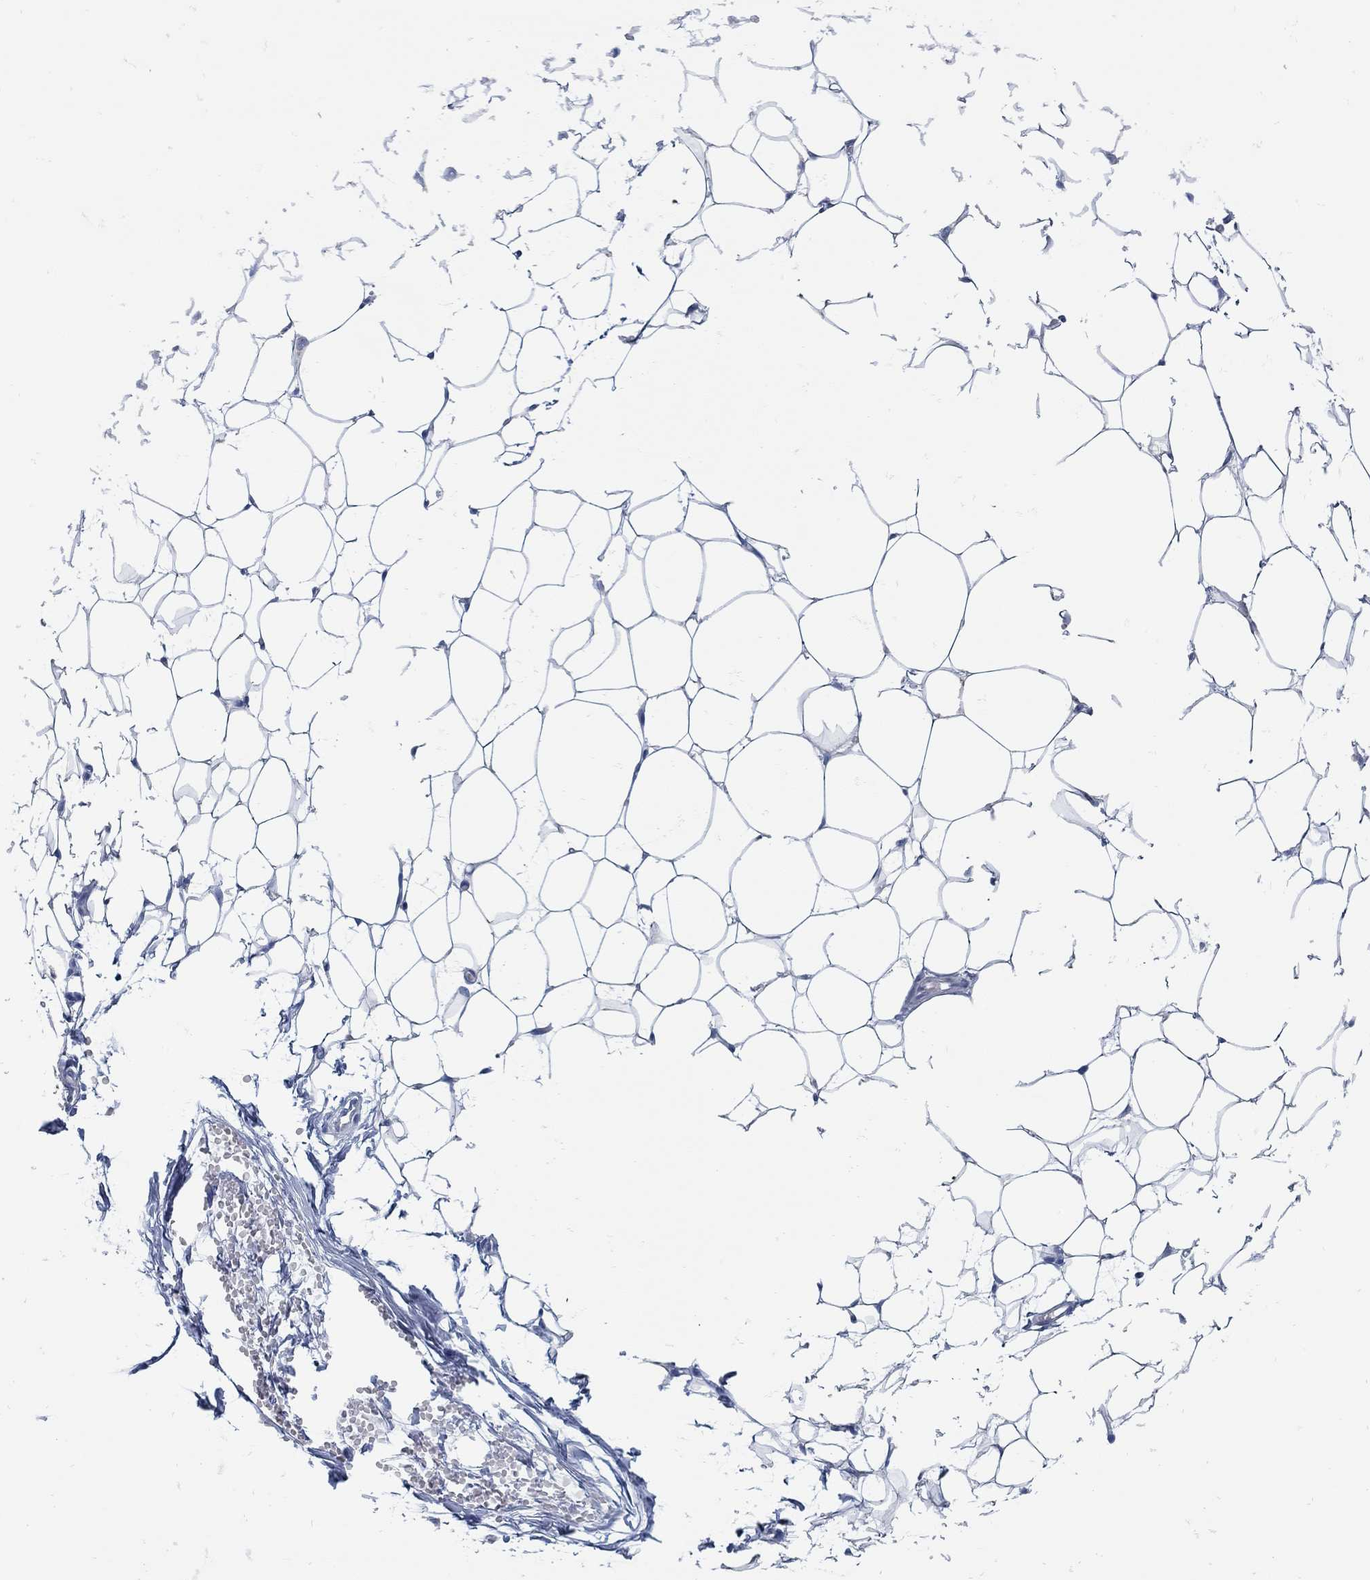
{"staining": {"intensity": "negative", "quantity": "none", "location": "none"}, "tissue": "breast", "cell_type": "Adipocytes", "image_type": "normal", "snomed": [{"axis": "morphology", "description": "Normal tissue, NOS"}, {"axis": "topography", "description": "Breast"}], "caption": "Protein analysis of unremarkable breast demonstrates no significant expression in adipocytes.", "gene": "ZFAND4", "patient": {"sex": "female", "age": 37}}